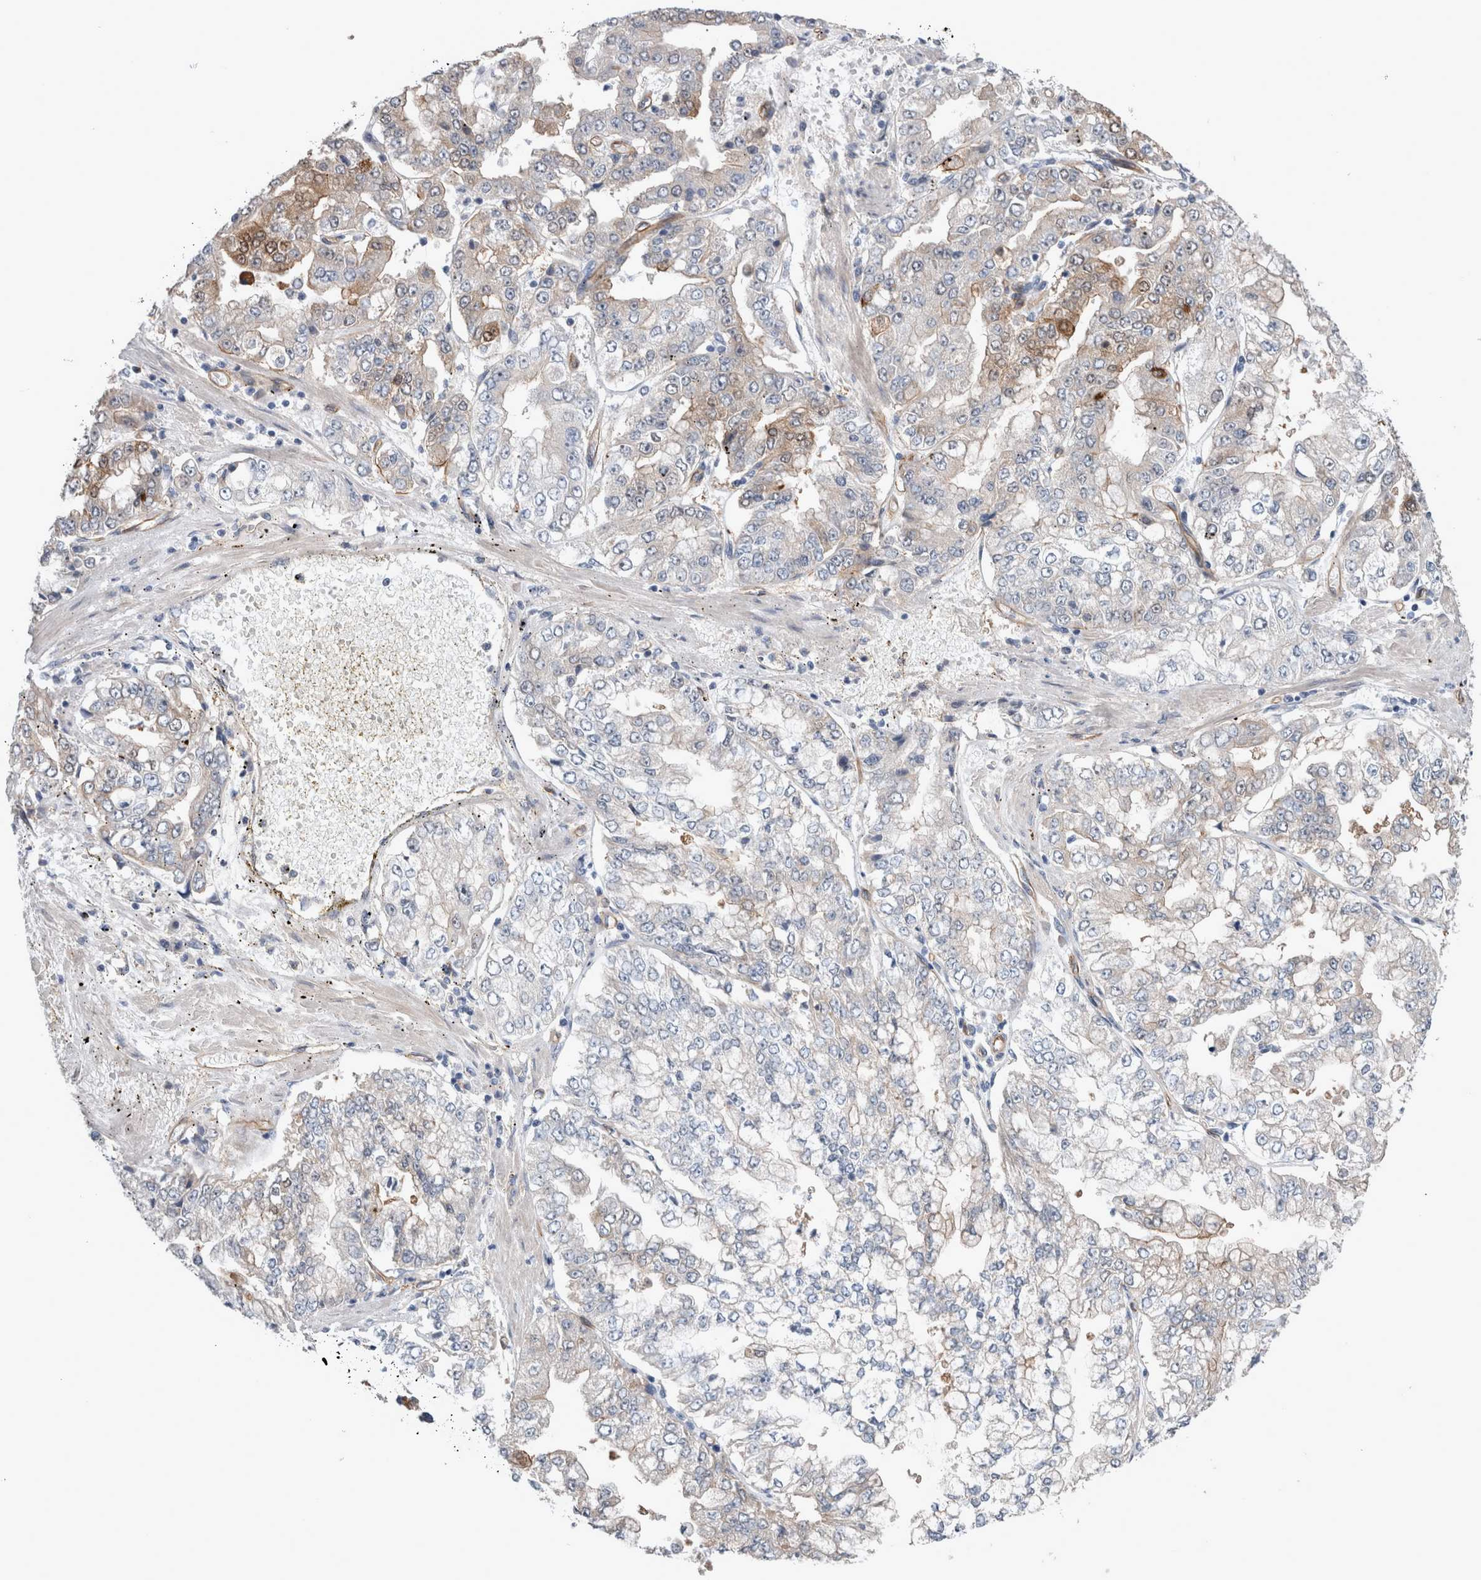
{"staining": {"intensity": "weak", "quantity": "<25%", "location": "cytoplasmic/membranous"}, "tissue": "stomach cancer", "cell_type": "Tumor cells", "image_type": "cancer", "snomed": [{"axis": "morphology", "description": "Adenocarcinoma, NOS"}, {"axis": "topography", "description": "Stomach"}], "caption": "This is an immunohistochemistry micrograph of stomach adenocarcinoma. There is no expression in tumor cells.", "gene": "BCAM", "patient": {"sex": "male", "age": 76}}